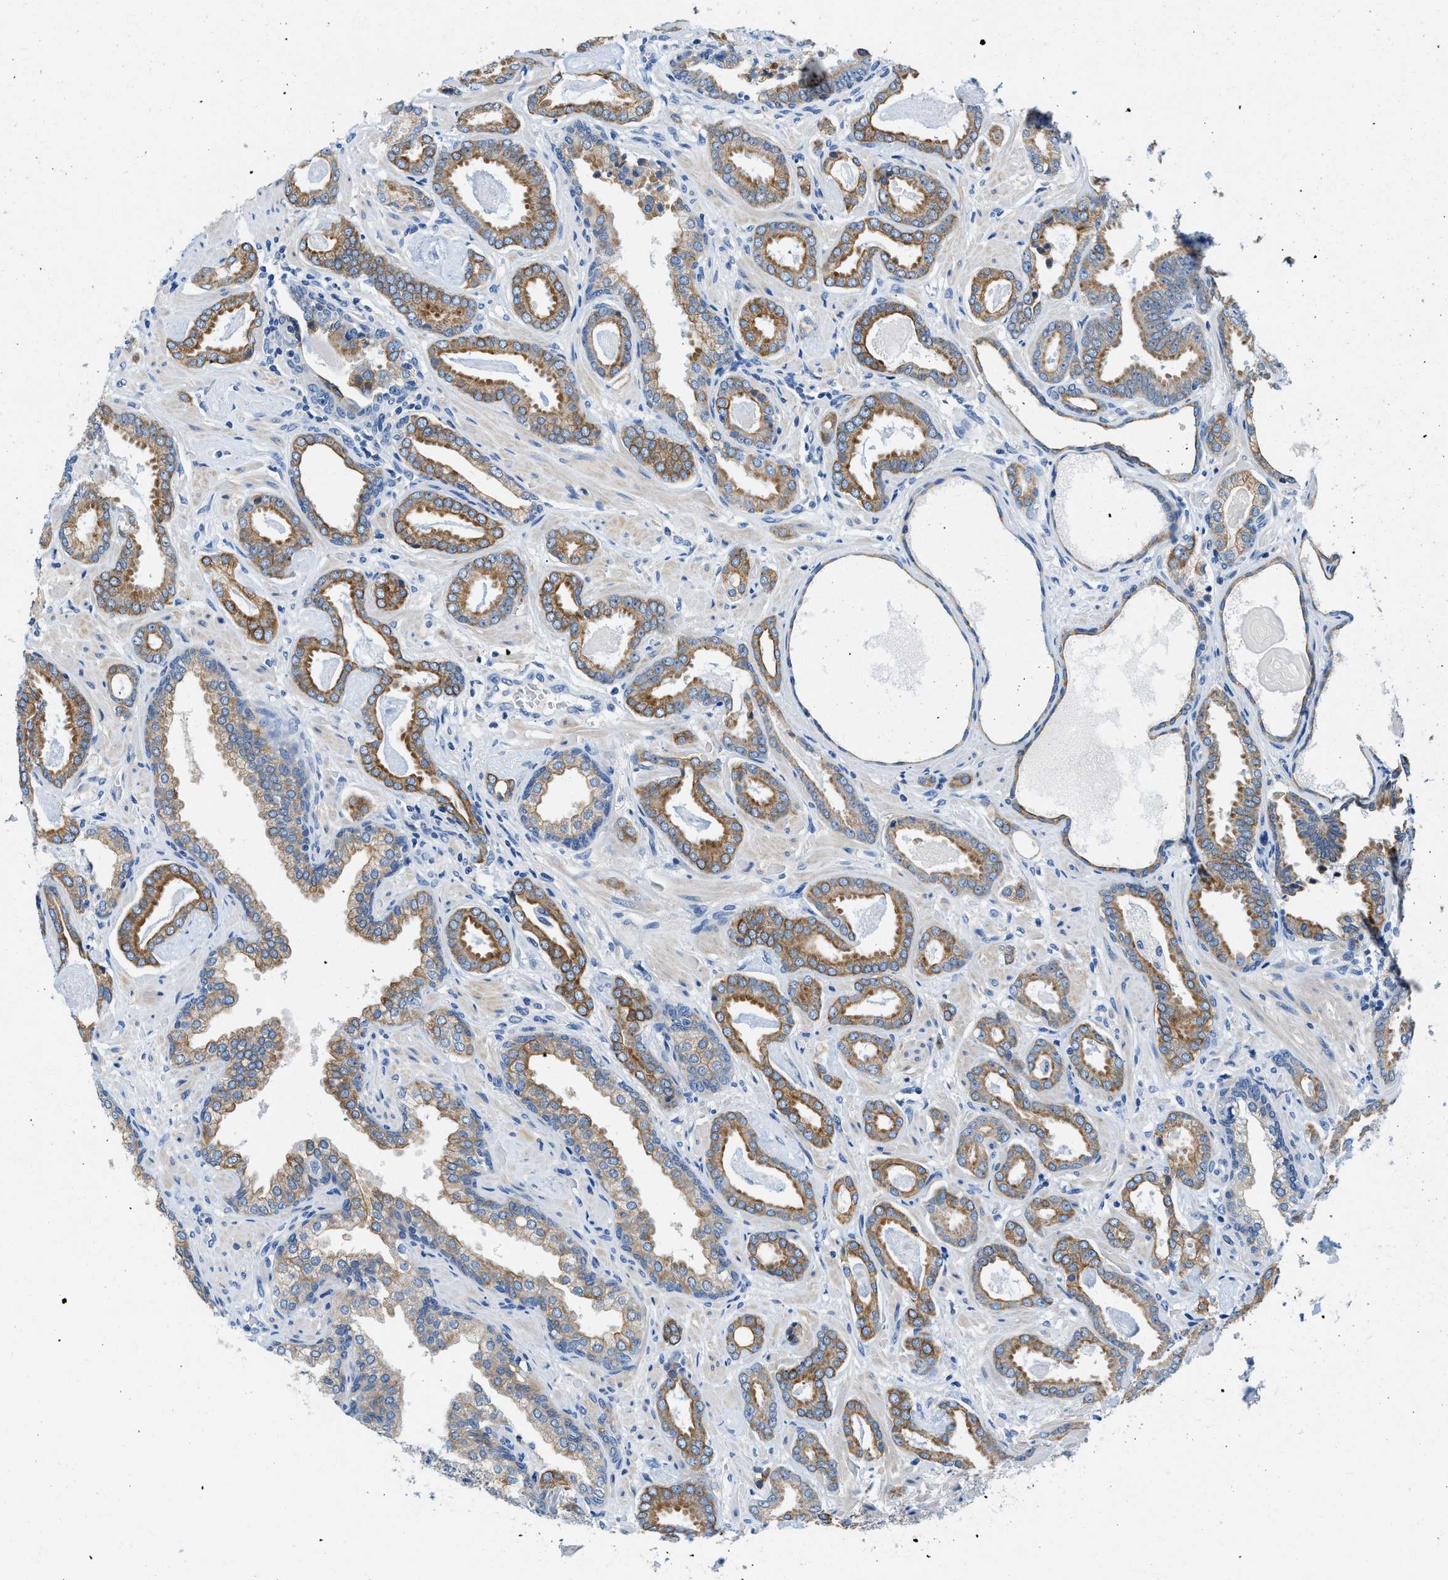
{"staining": {"intensity": "moderate", "quantity": ">75%", "location": "cytoplasmic/membranous"}, "tissue": "prostate cancer", "cell_type": "Tumor cells", "image_type": "cancer", "snomed": [{"axis": "morphology", "description": "Adenocarcinoma, Low grade"}, {"axis": "topography", "description": "Prostate"}], "caption": "A brown stain highlights moderate cytoplasmic/membranous staining of a protein in prostate cancer tumor cells. The staining was performed using DAB (3,3'-diaminobenzidine) to visualize the protein expression in brown, while the nuclei were stained in blue with hematoxylin (Magnification: 20x).", "gene": "BPGM", "patient": {"sex": "male", "age": 53}}